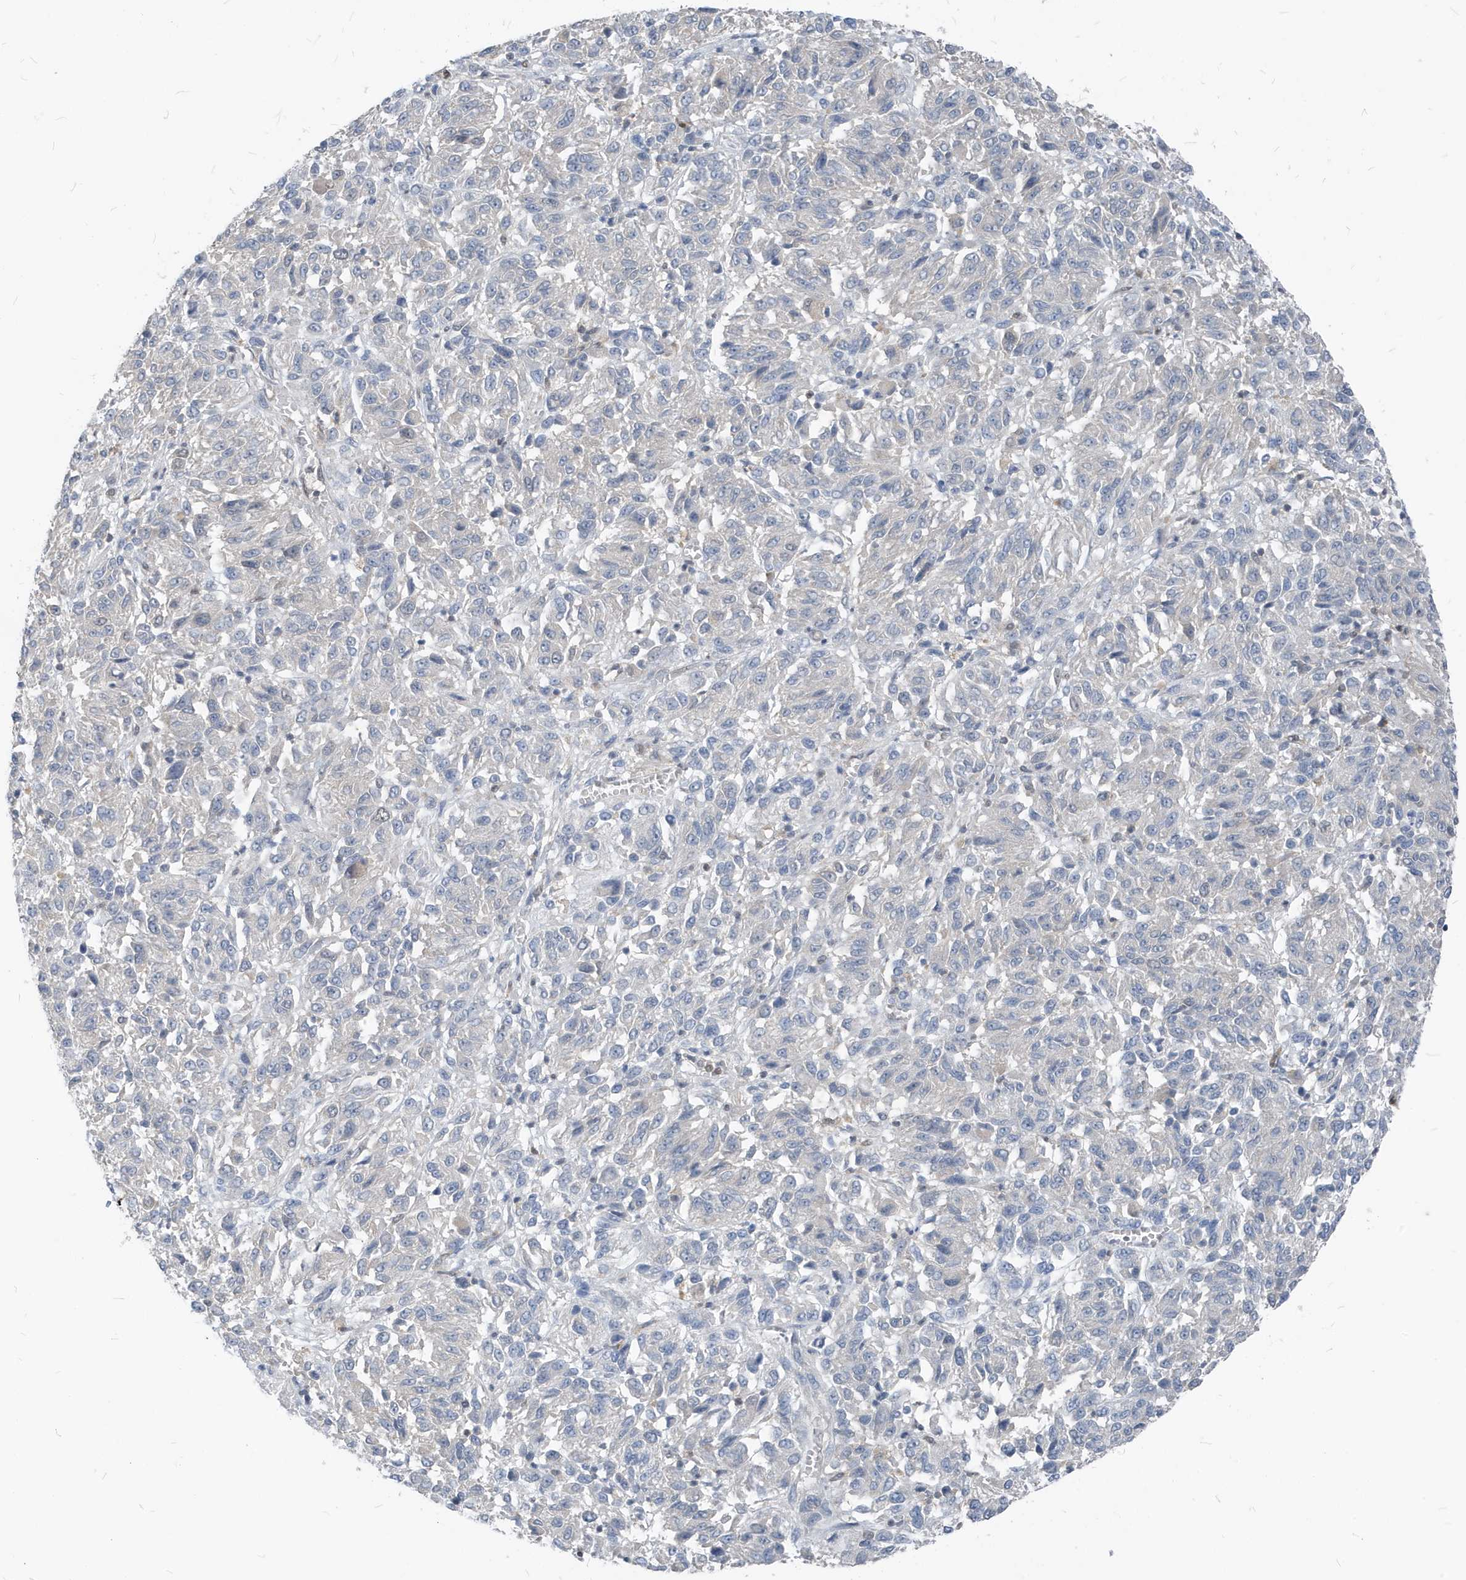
{"staining": {"intensity": "negative", "quantity": "none", "location": "none"}, "tissue": "melanoma", "cell_type": "Tumor cells", "image_type": "cancer", "snomed": [{"axis": "morphology", "description": "Malignant melanoma, Metastatic site"}, {"axis": "topography", "description": "Lung"}], "caption": "The histopathology image displays no staining of tumor cells in melanoma. (Immunohistochemistry, brightfield microscopy, high magnification).", "gene": "NCOA7", "patient": {"sex": "male", "age": 64}}